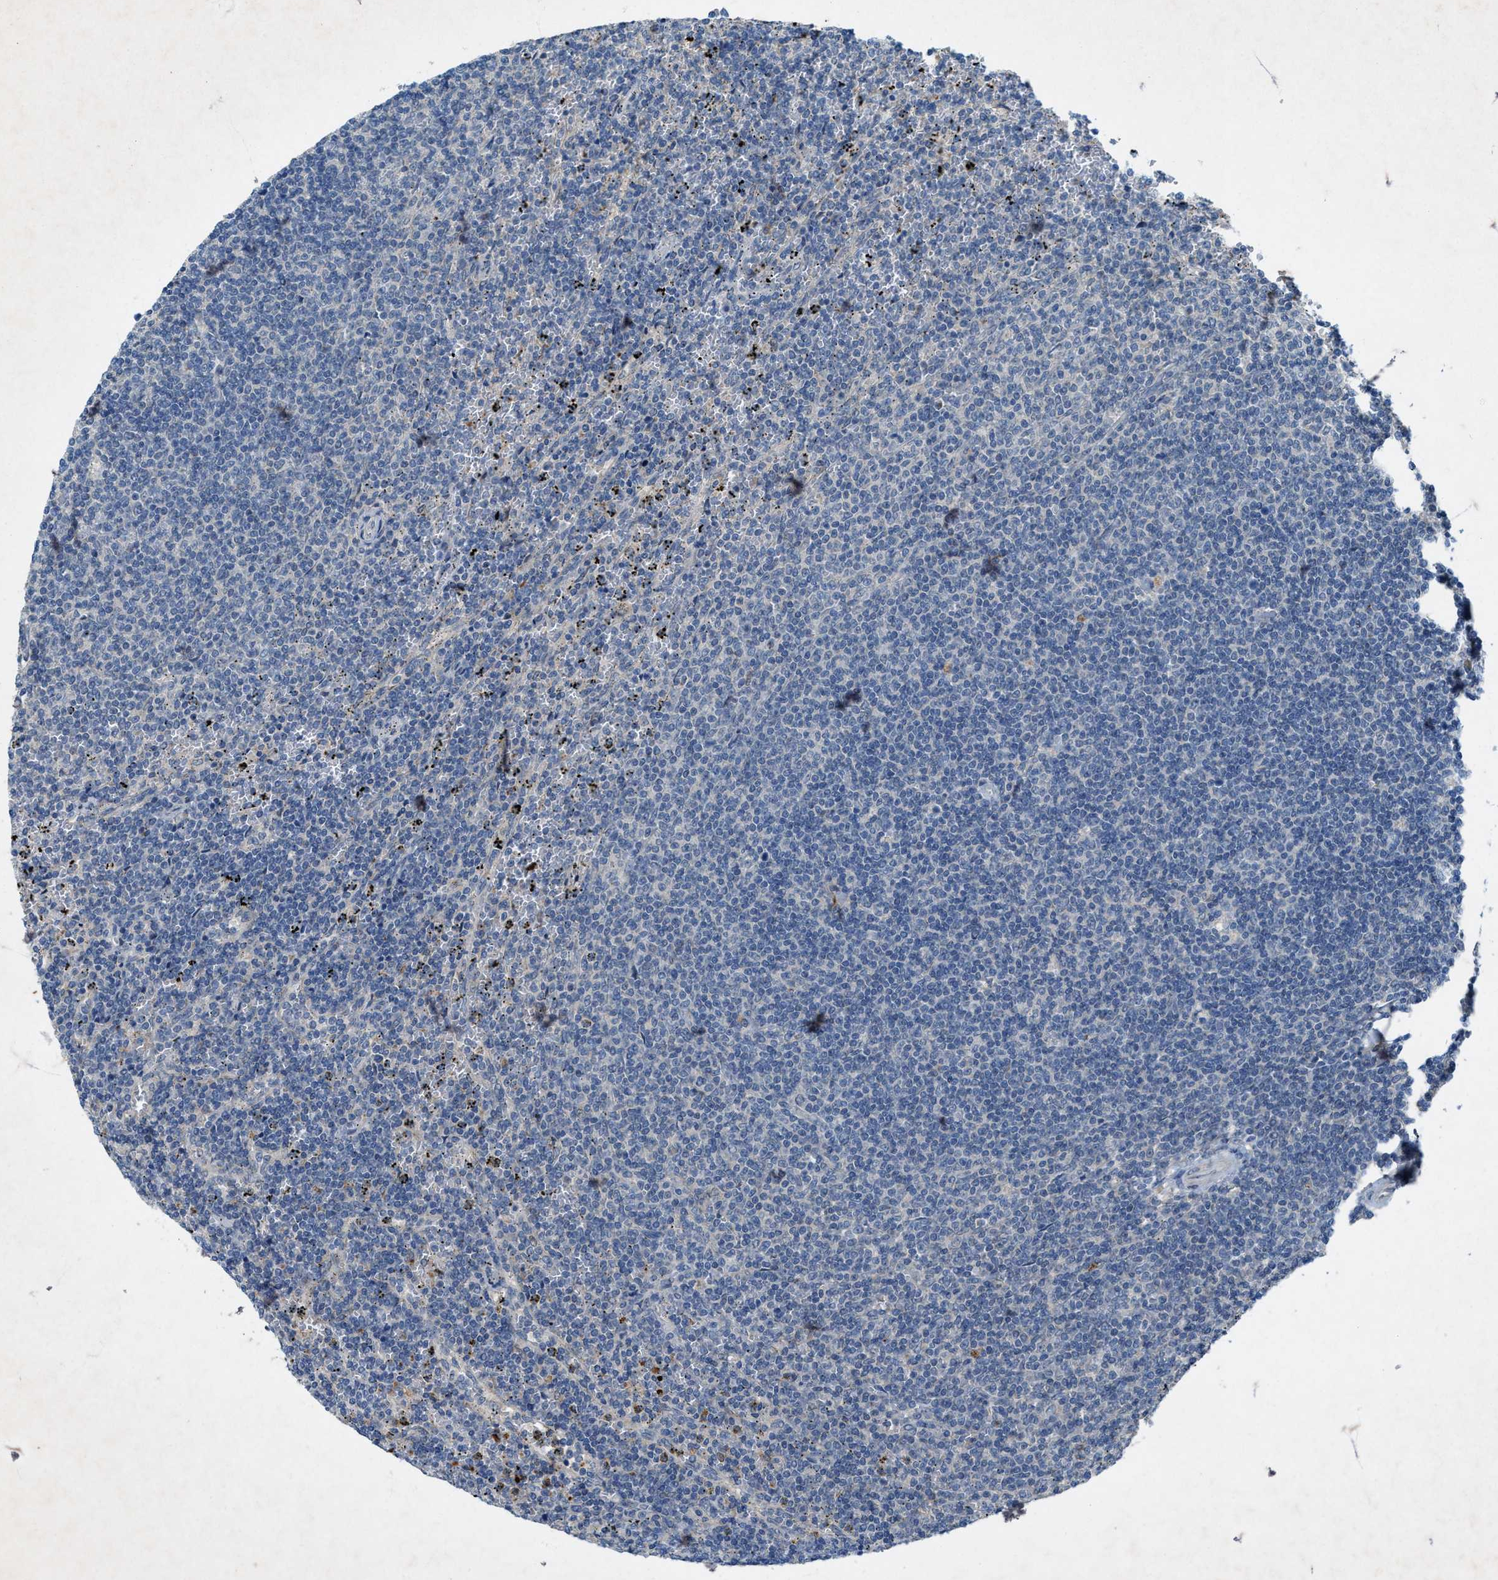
{"staining": {"intensity": "negative", "quantity": "none", "location": "none"}, "tissue": "lymphoma", "cell_type": "Tumor cells", "image_type": "cancer", "snomed": [{"axis": "morphology", "description": "Malignant lymphoma, non-Hodgkin's type, Low grade"}, {"axis": "topography", "description": "Spleen"}], "caption": "Tumor cells show no significant staining in malignant lymphoma, non-Hodgkin's type (low-grade).", "gene": "URGCP", "patient": {"sex": "female", "age": 50}}